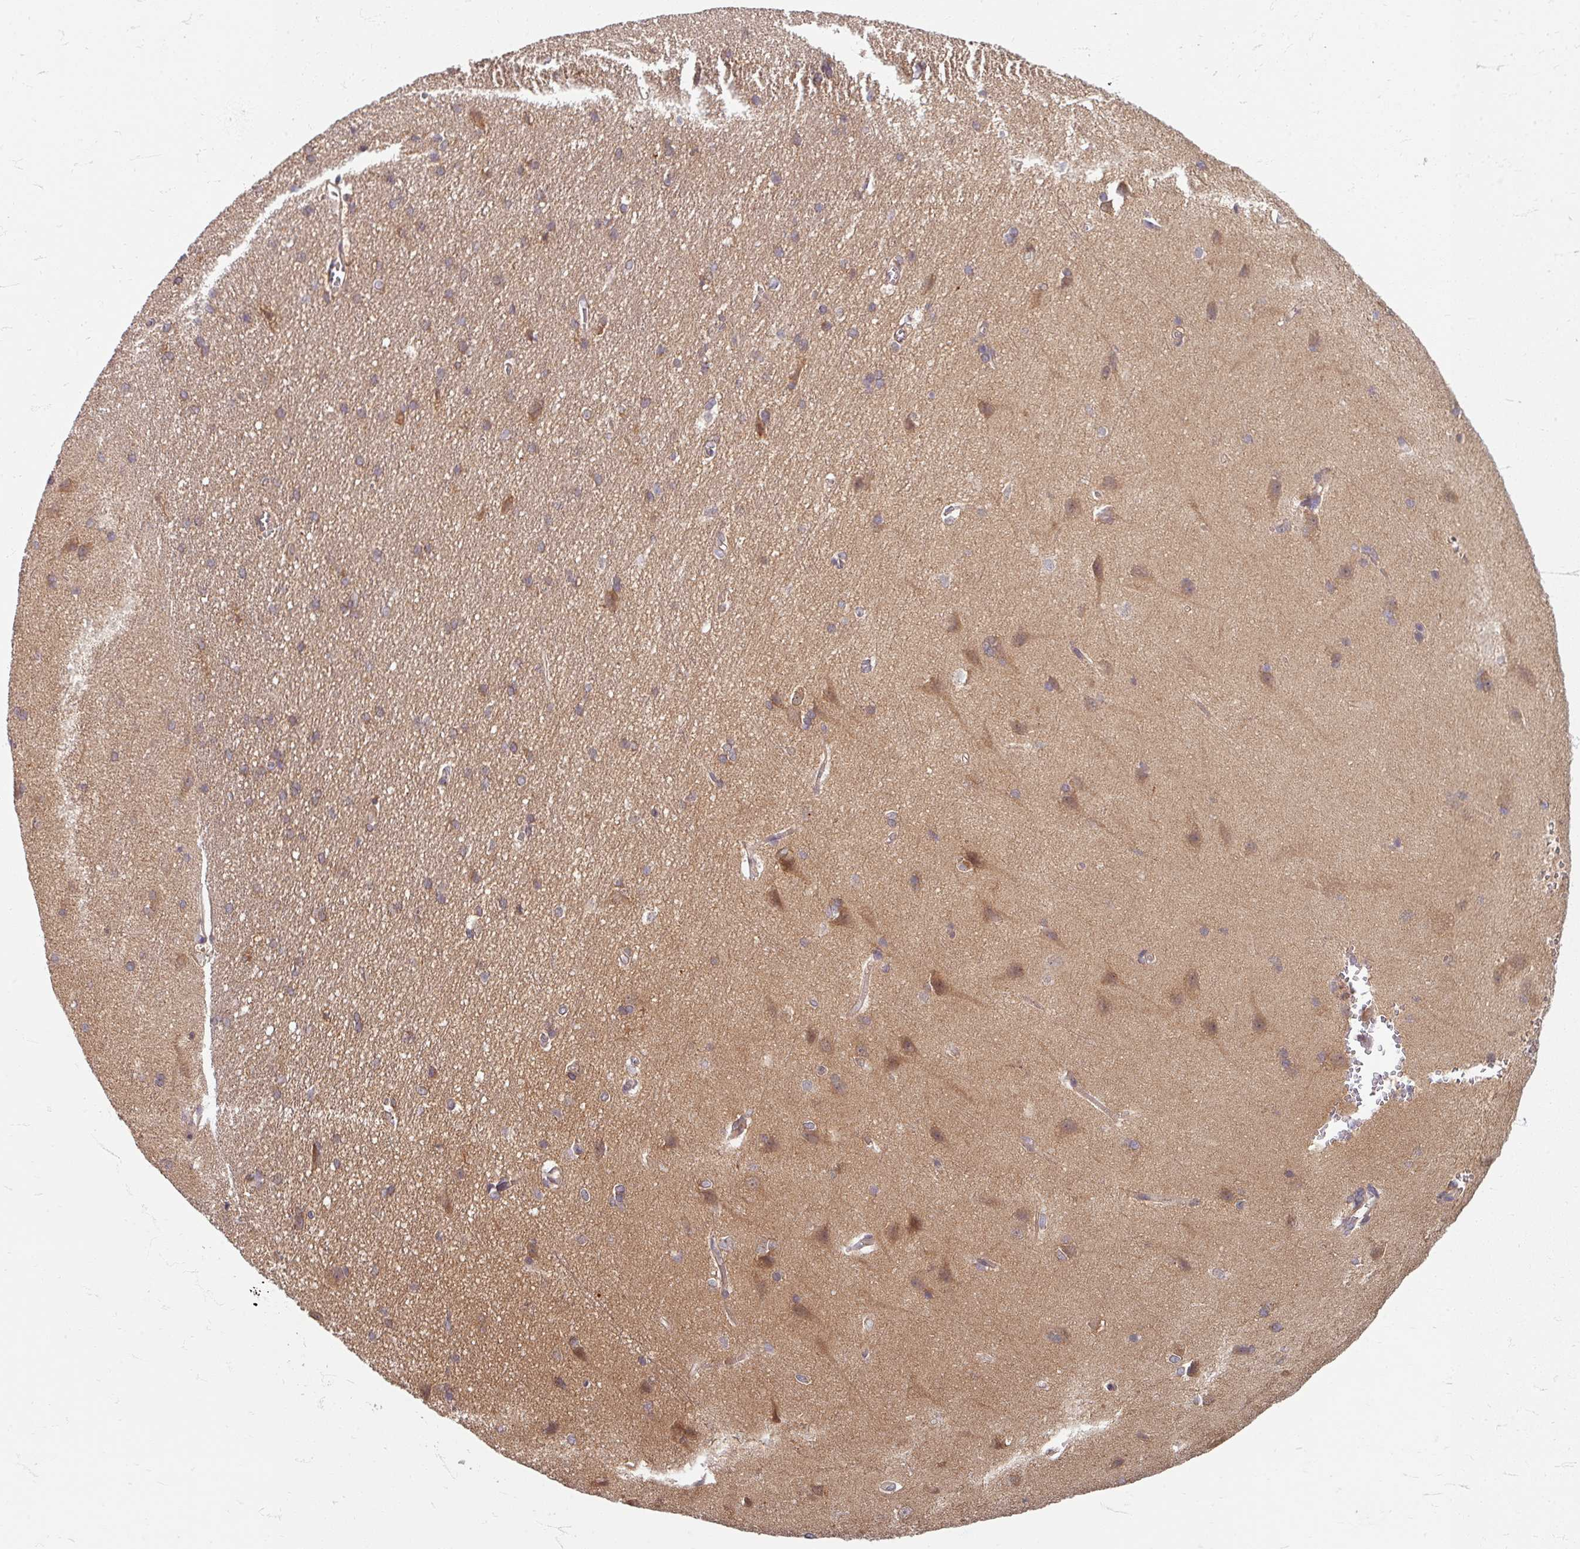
{"staining": {"intensity": "weak", "quantity": ">75%", "location": "cytoplasmic/membranous"}, "tissue": "cerebral cortex", "cell_type": "Endothelial cells", "image_type": "normal", "snomed": [{"axis": "morphology", "description": "Normal tissue, NOS"}, {"axis": "topography", "description": "Cerebral cortex"}], "caption": "There is low levels of weak cytoplasmic/membranous positivity in endothelial cells of unremarkable cerebral cortex, as demonstrated by immunohistochemical staining (brown color).", "gene": "STAM", "patient": {"sex": "male", "age": 37}}